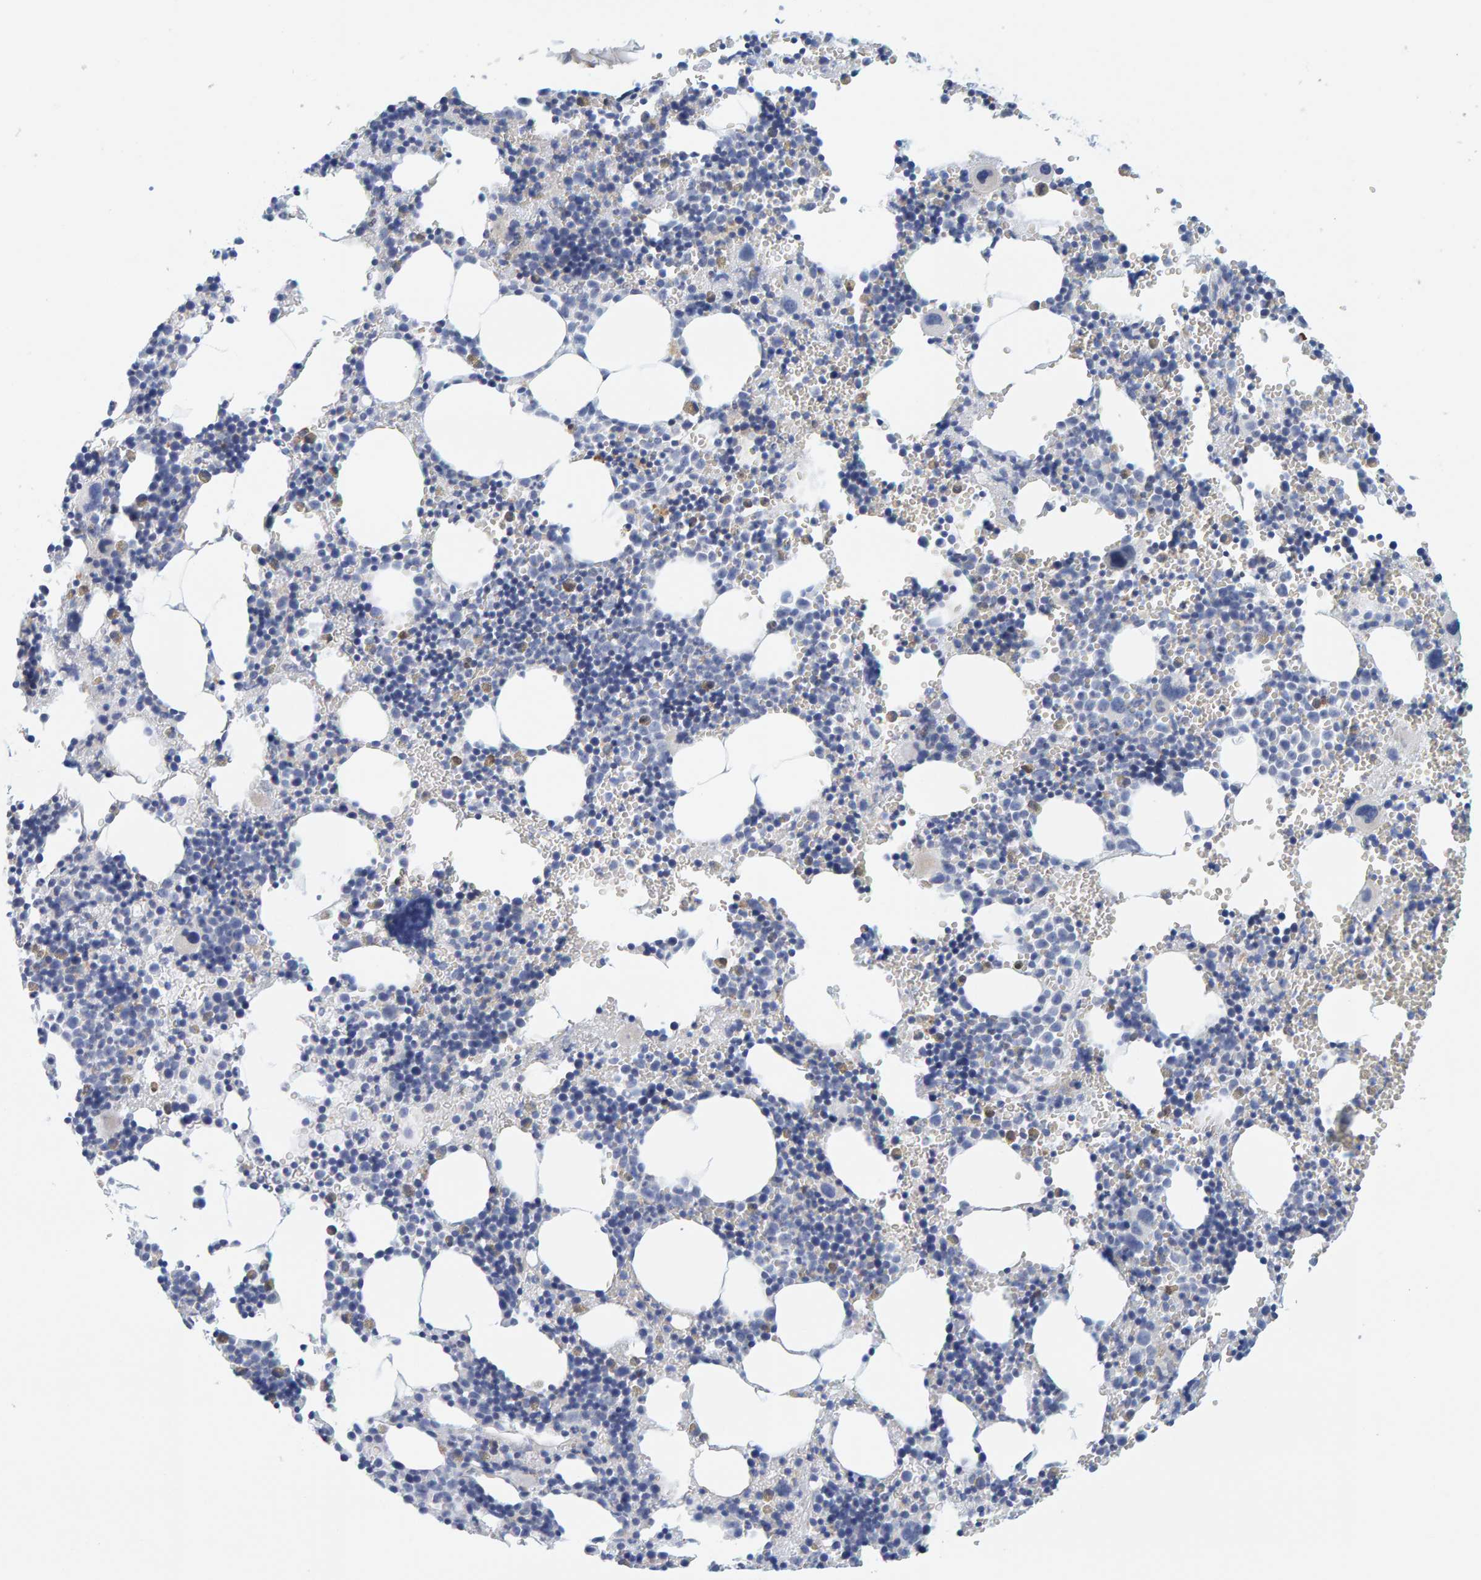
{"staining": {"intensity": "weak", "quantity": "<25%", "location": "cytoplasmic/membranous"}, "tissue": "bone marrow", "cell_type": "Hematopoietic cells", "image_type": "normal", "snomed": [{"axis": "morphology", "description": "Normal tissue, NOS"}, {"axis": "morphology", "description": "Inflammation, NOS"}, {"axis": "topography", "description": "Bone marrow"}], "caption": "Bone marrow stained for a protein using immunohistochemistry exhibits no expression hematopoietic cells.", "gene": "MOG", "patient": {"sex": "male", "age": 31}}